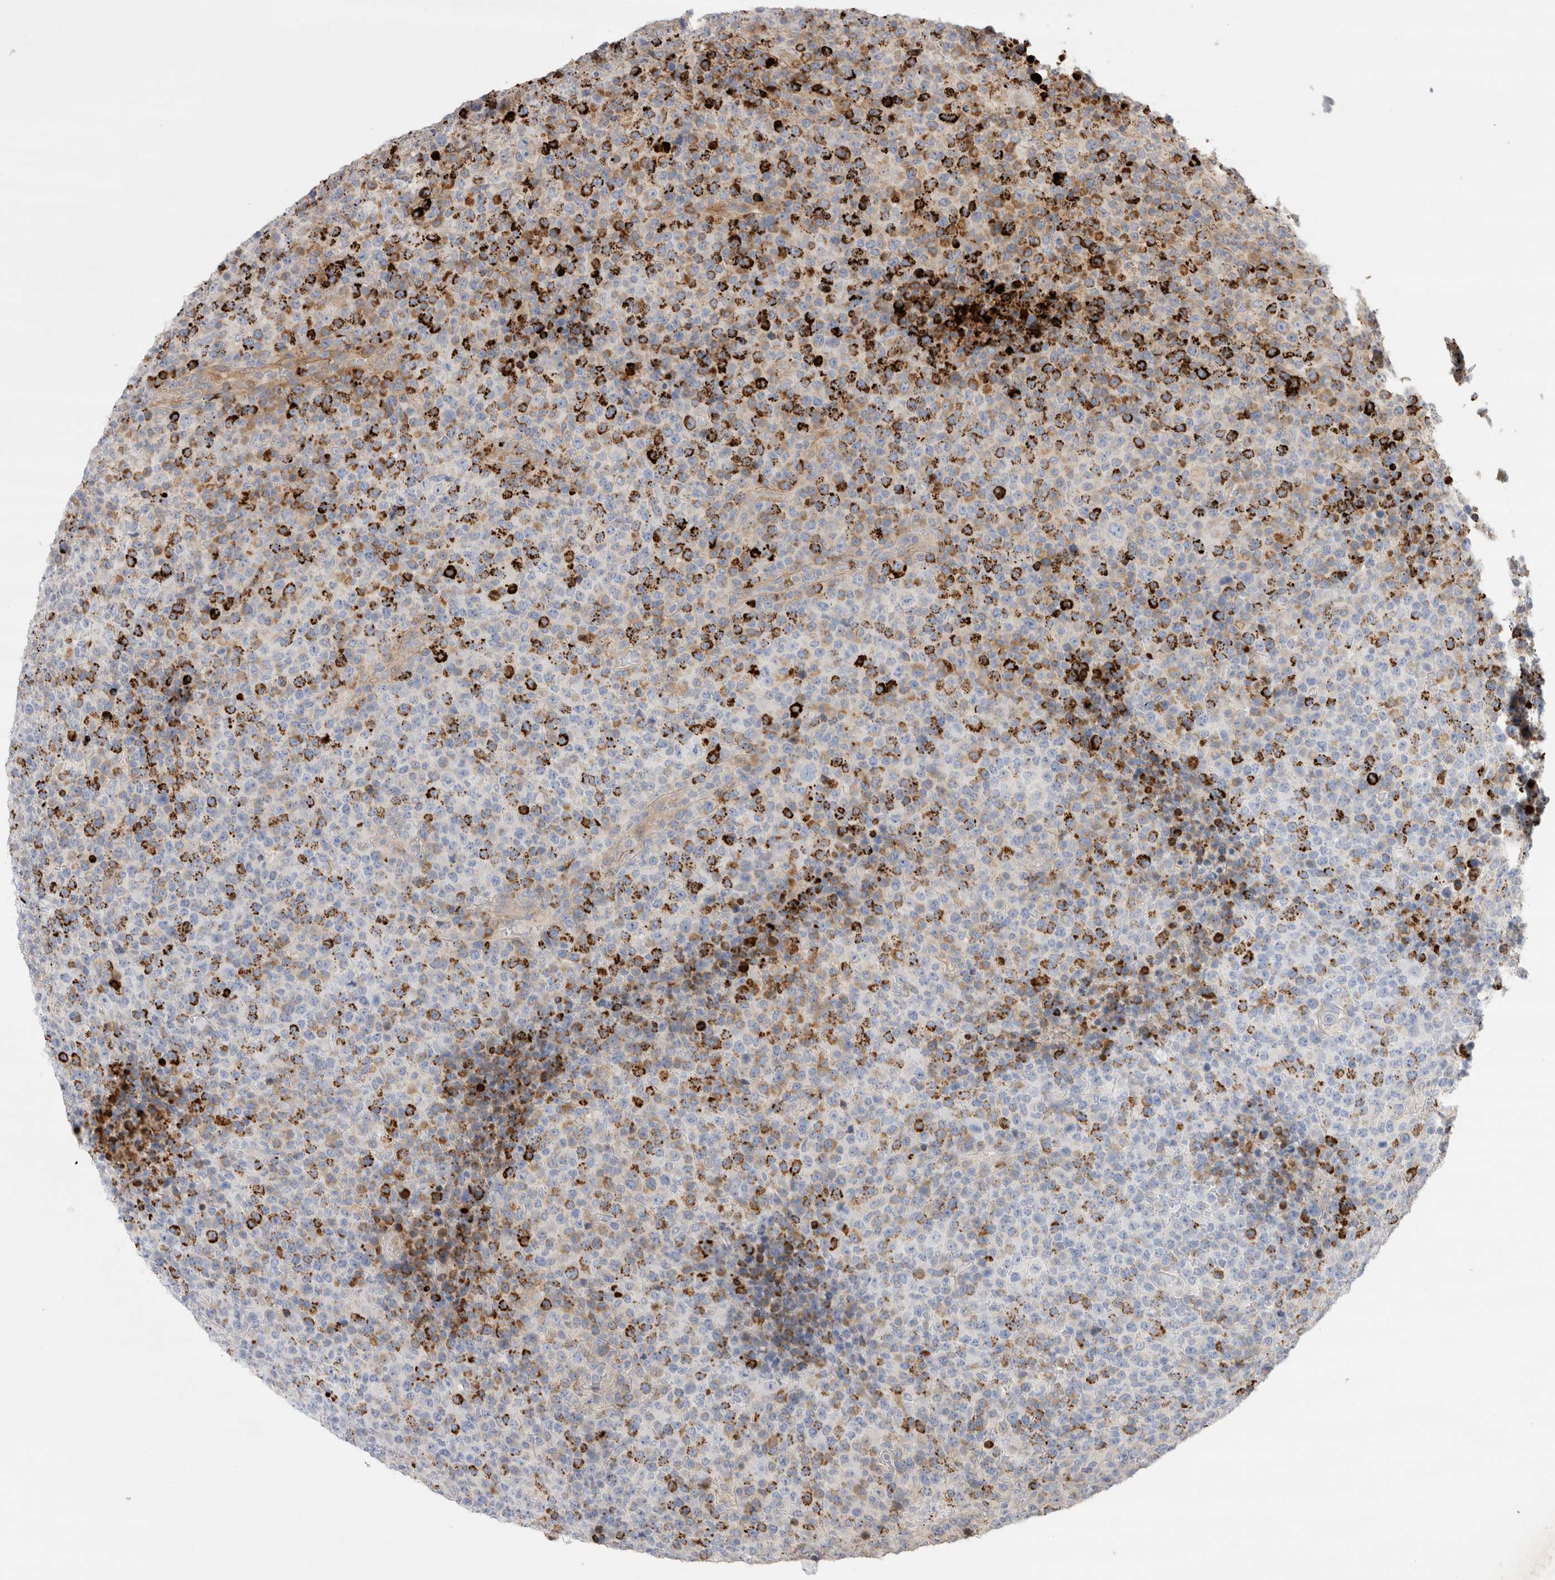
{"staining": {"intensity": "strong", "quantity": "<25%", "location": "cytoplasmic/membranous"}, "tissue": "lymphoma", "cell_type": "Tumor cells", "image_type": "cancer", "snomed": [{"axis": "morphology", "description": "Malignant lymphoma, non-Hodgkin's type, High grade"}, {"axis": "topography", "description": "Lymph node"}], "caption": "This photomicrograph reveals immunohistochemistry staining of human malignant lymphoma, non-Hodgkin's type (high-grade), with medium strong cytoplasmic/membranous positivity in about <25% of tumor cells.", "gene": "TBC1D16", "patient": {"sex": "male", "age": 13}}